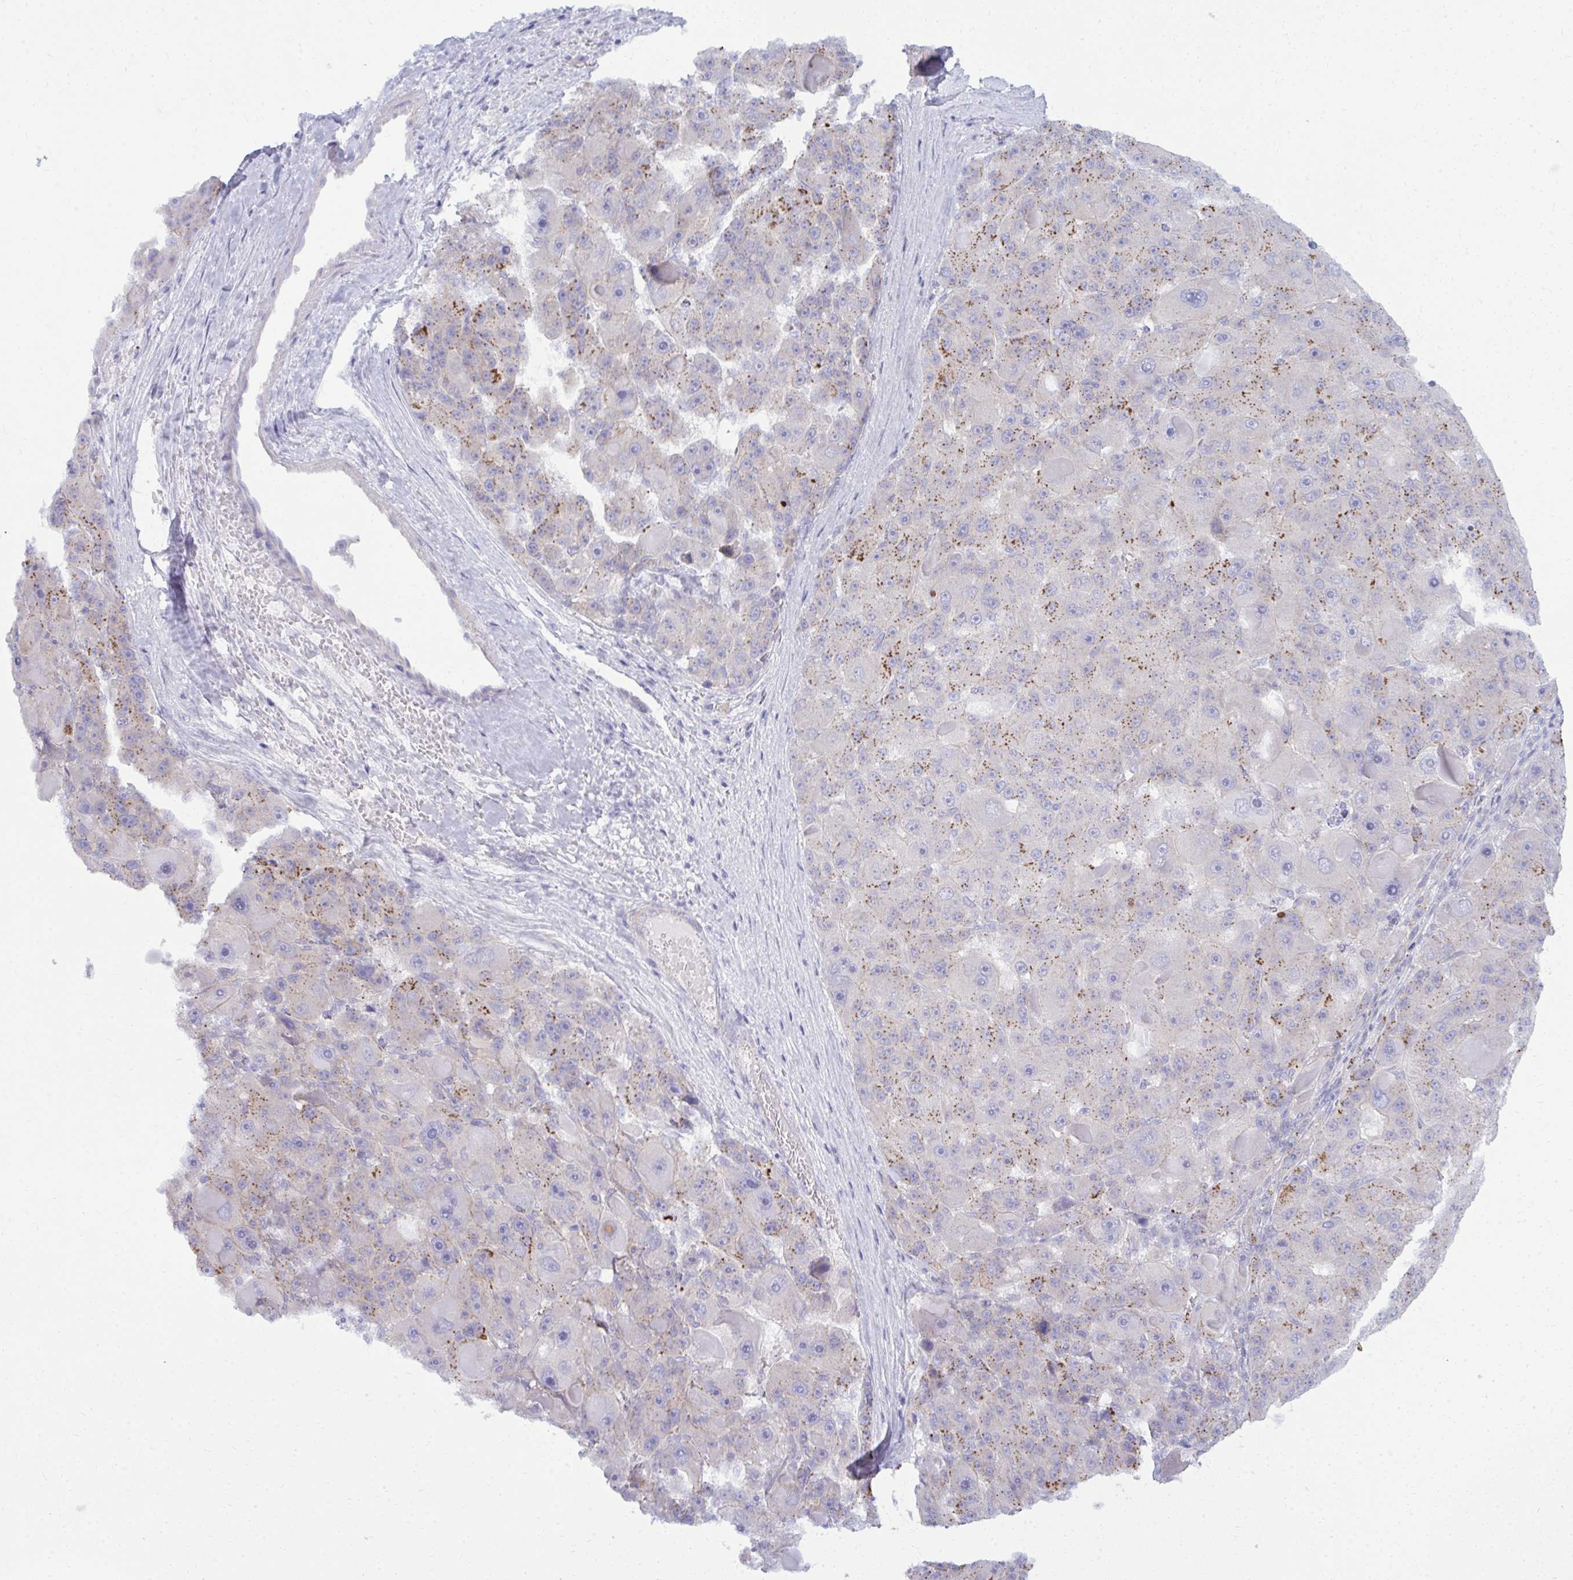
{"staining": {"intensity": "moderate", "quantity": "<25%", "location": "cytoplasmic/membranous"}, "tissue": "liver cancer", "cell_type": "Tumor cells", "image_type": "cancer", "snomed": [{"axis": "morphology", "description": "Carcinoma, Hepatocellular, NOS"}, {"axis": "topography", "description": "Liver"}], "caption": "Immunohistochemical staining of hepatocellular carcinoma (liver) demonstrates low levels of moderate cytoplasmic/membranous protein expression in approximately <25% of tumor cells. (DAB (3,3'-diaminobenzidine) IHC, brown staining for protein, blue staining for nuclei).", "gene": "TSPEAR", "patient": {"sex": "male", "age": 76}}